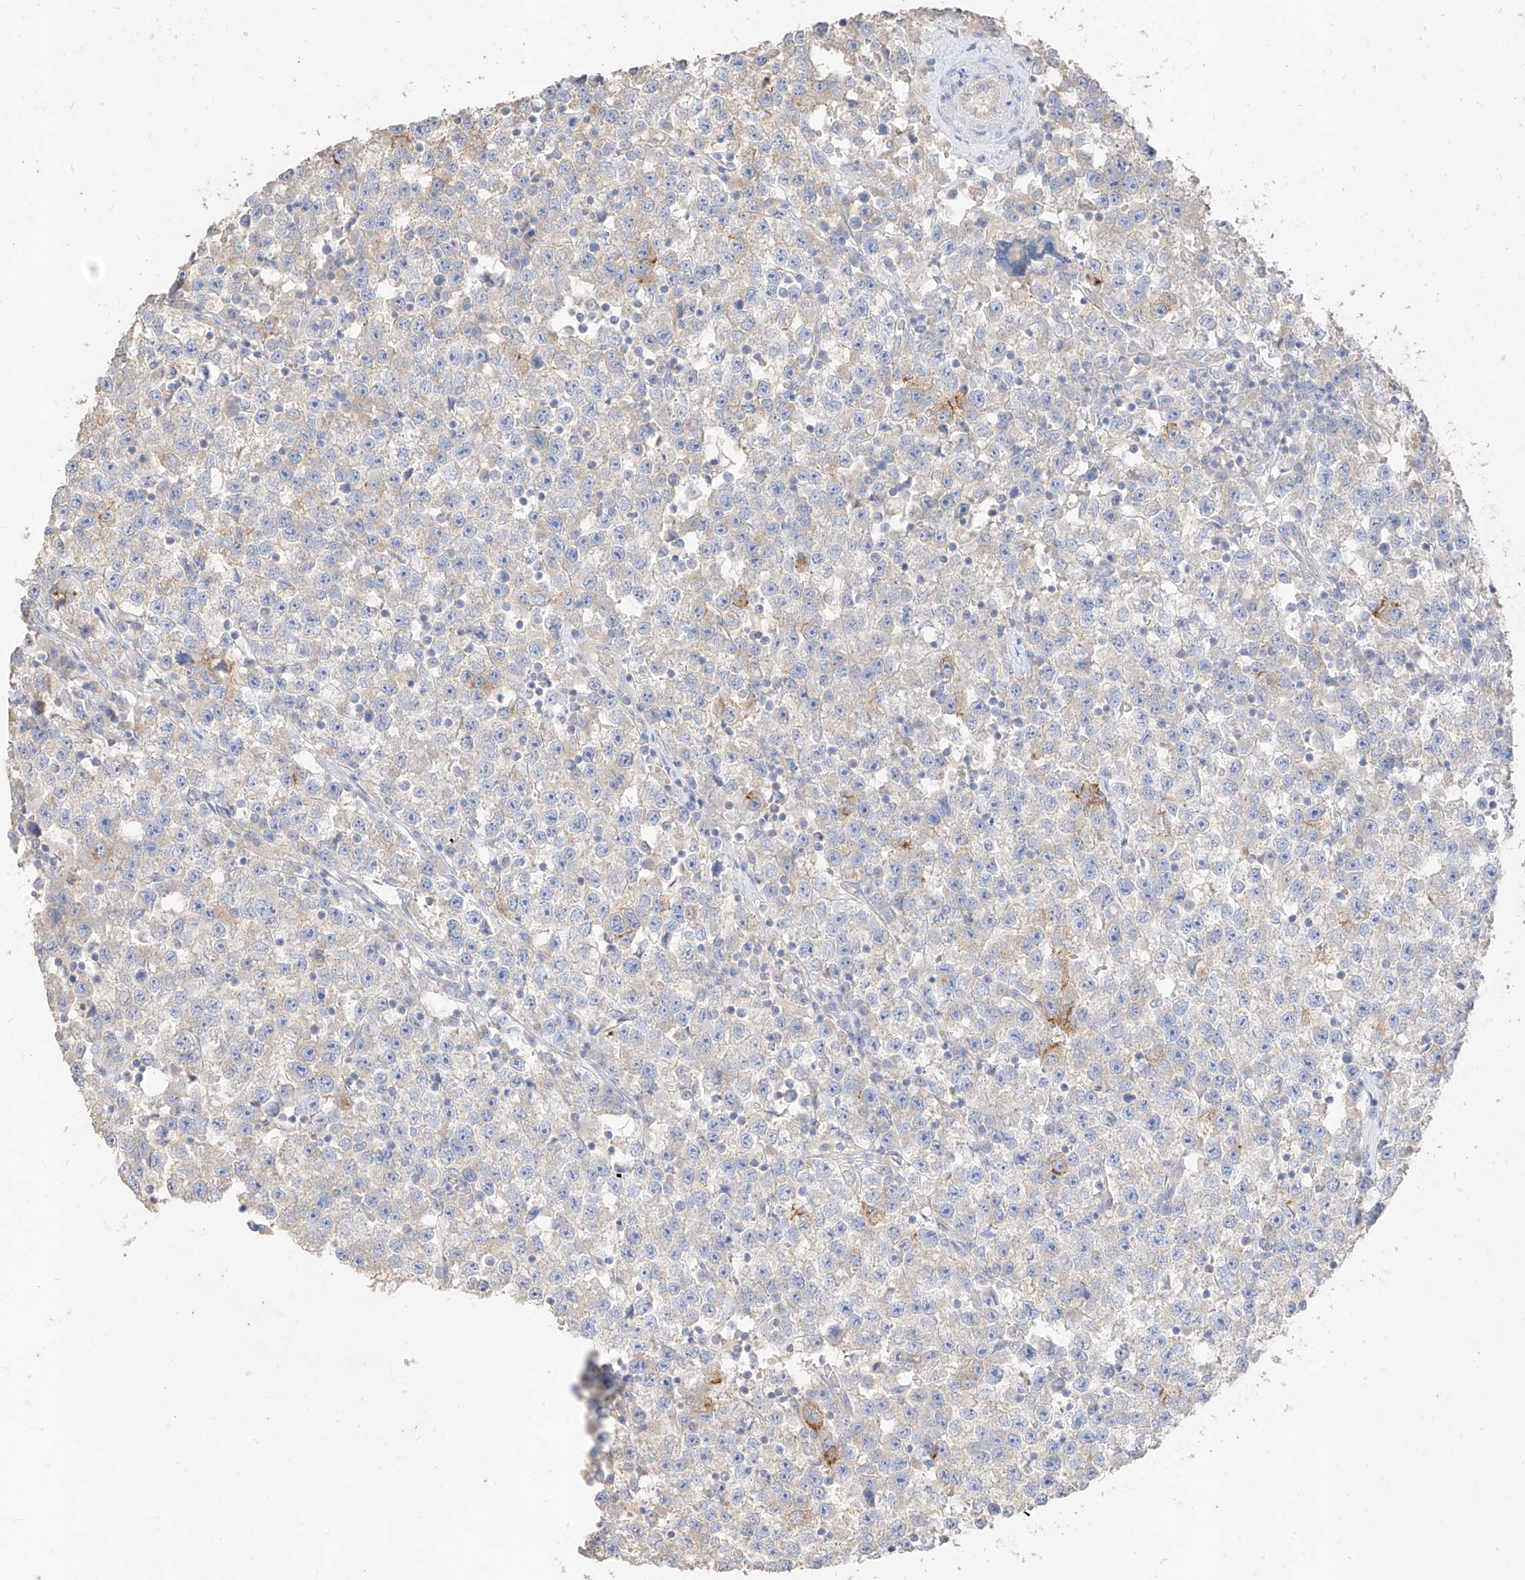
{"staining": {"intensity": "negative", "quantity": "none", "location": "none"}, "tissue": "testis cancer", "cell_type": "Tumor cells", "image_type": "cancer", "snomed": [{"axis": "morphology", "description": "Seminoma, NOS"}, {"axis": "topography", "description": "Testis"}], "caption": "Testis cancer was stained to show a protein in brown. There is no significant expression in tumor cells. The staining was performed using DAB to visualize the protein expression in brown, while the nuclei were stained in blue with hematoxylin (Magnification: 20x).", "gene": "ZZEF1", "patient": {"sex": "male", "age": 22}}